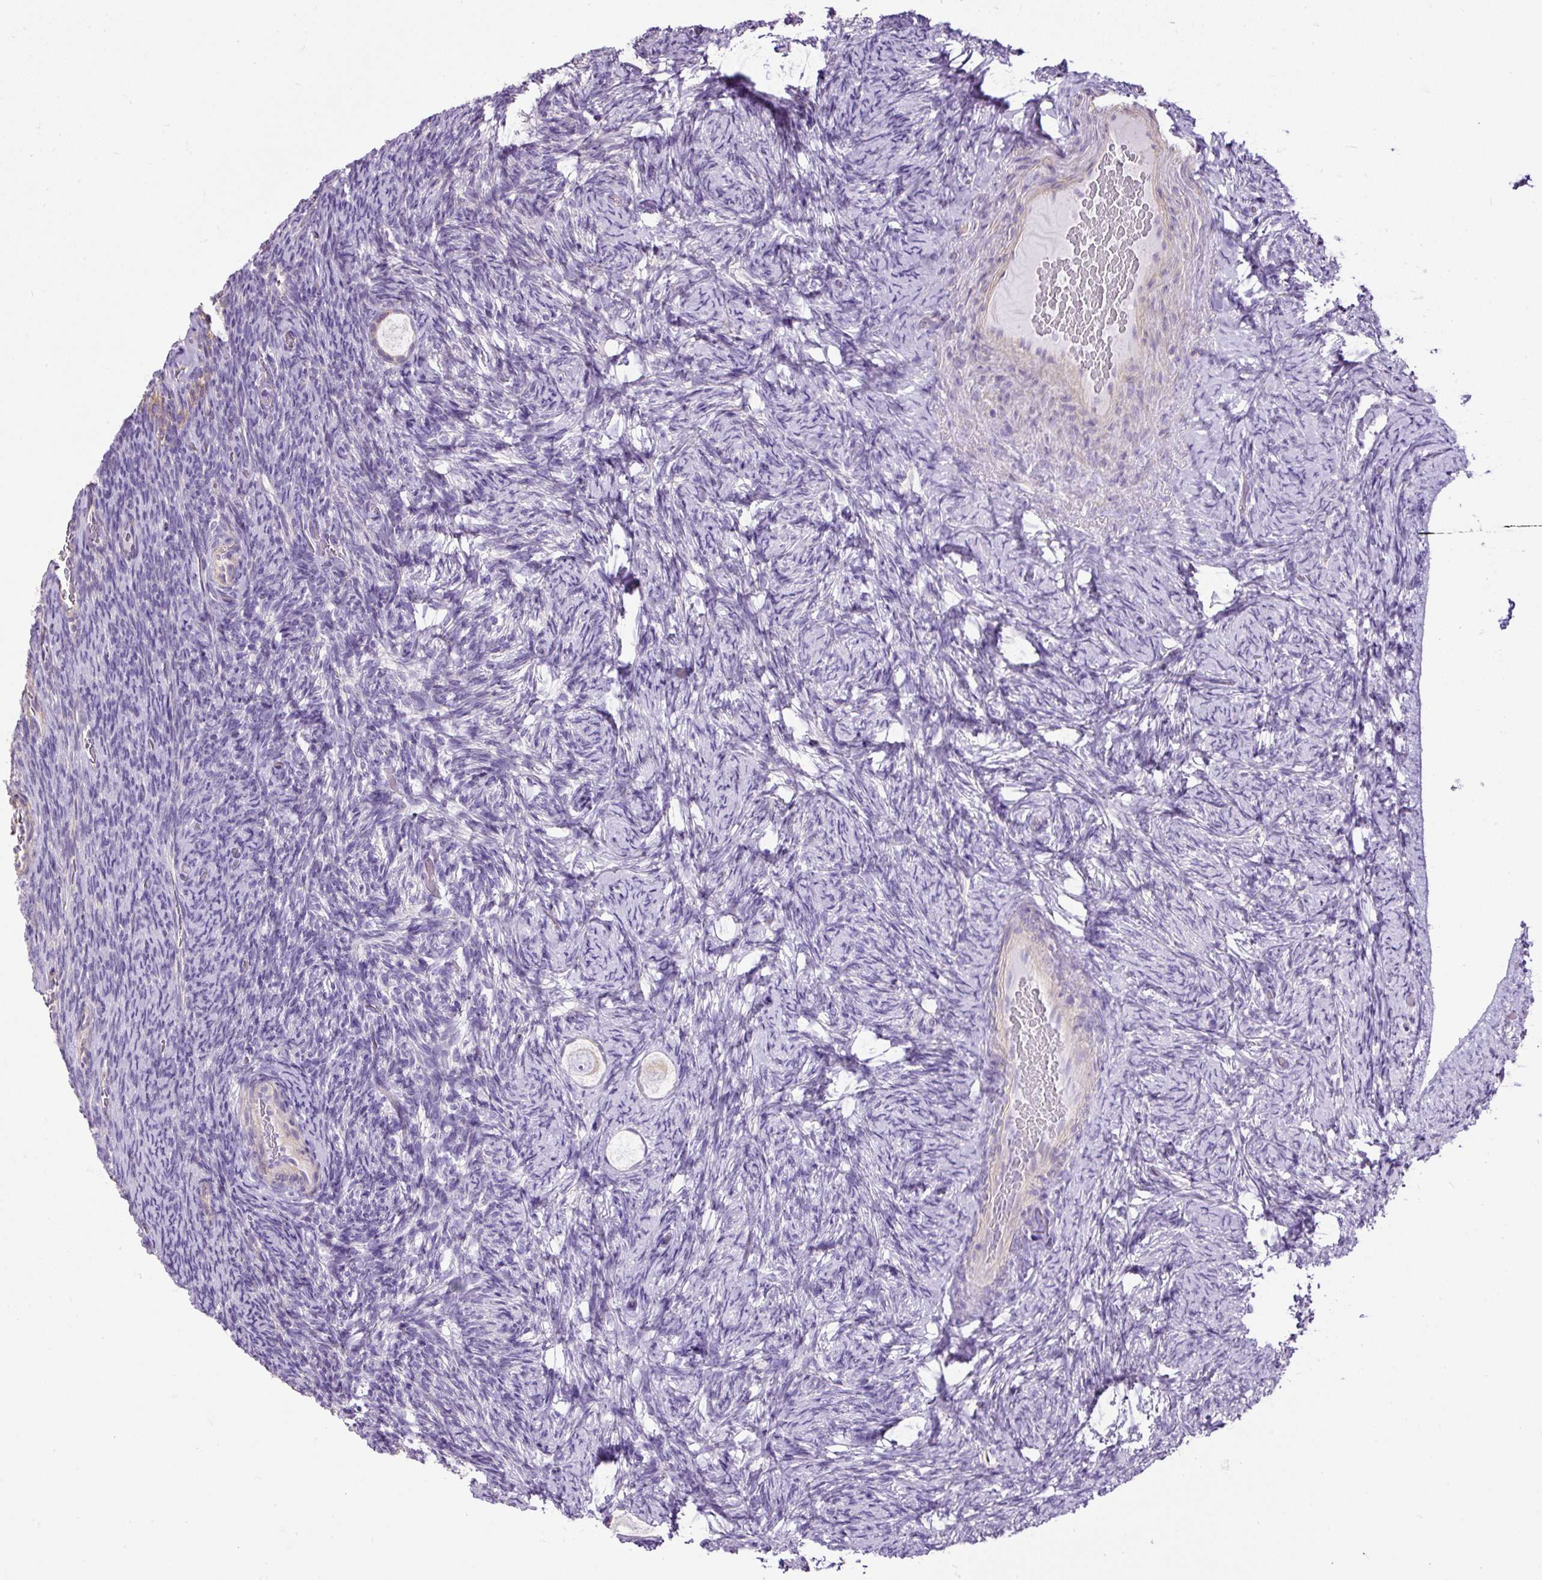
{"staining": {"intensity": "negative", "quantity": "none", "location": "none"}, "tissue": "ovary", "cell_type": "Follicle cells", "image_type": "normal", "snomed": [{"axis": "morphology", "description": "Normal tissue, NOS"}, {"axis": "topography", "description": "Ovary"}], "caption": "The immunohistochemistry photomicrograph has no significant positivity in follicle cells of ovary.", "gene": "PDIA2", "patient": {"sex": "female", "age": 34}}